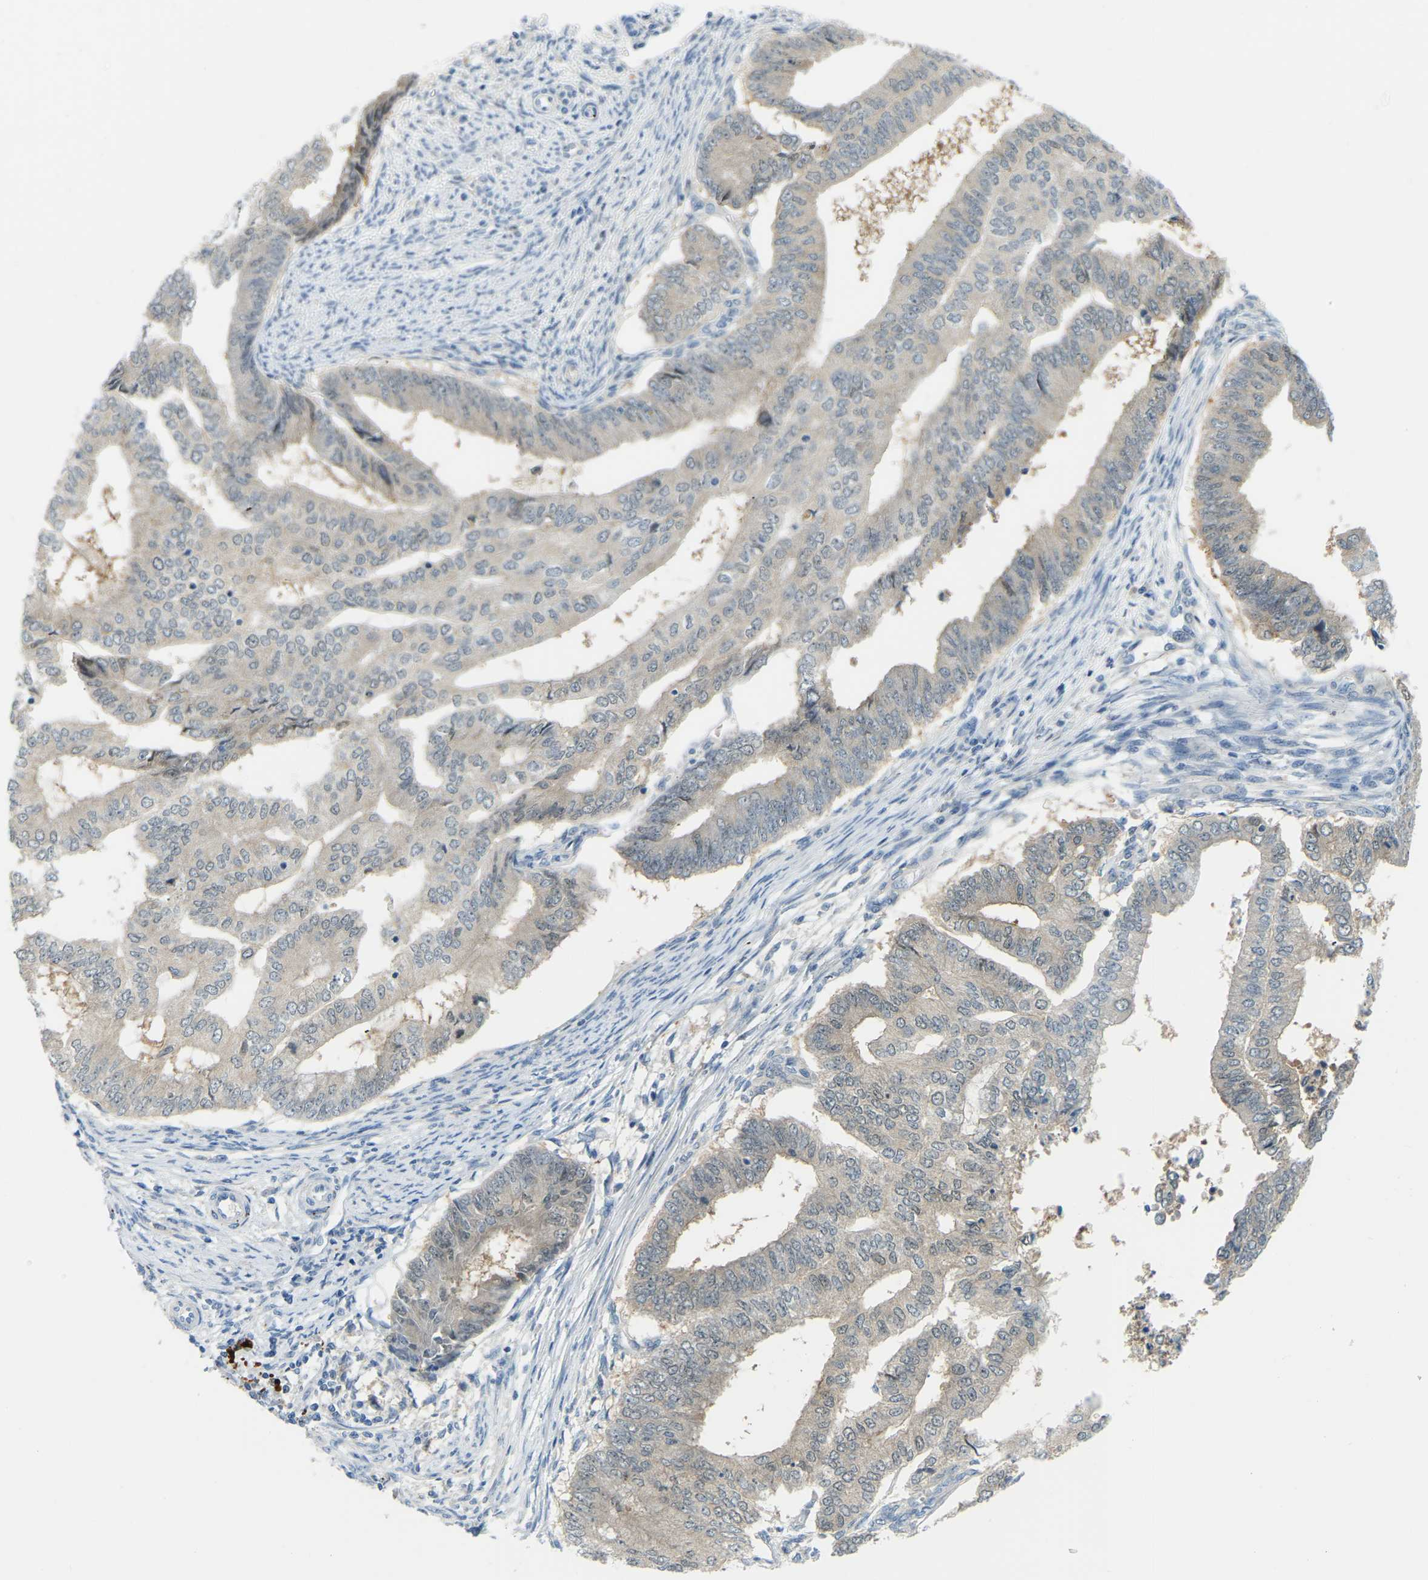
{"staining": {"intensity": "weak", "quantity": "25%-75%", "location": "cytoplasmic/membranous"}, "tissue": "endometrial cancer", "cell_type": "Tumor cells", "image_type": "cancer", "snomed": [{"axis": "morphology", "description": "Polyp, NOS"}, {"axis": "morphology", "description": "Adenocarcinoma, NOS"}, {"axis": "morphology", "description": "Adenoma, NOS"}, {"axis": "topography", "description": "Endometrium"}], "caption": "Human endometrial adenoma stained for a protein (brown) shows weak cytoplasmic/membranous positive staining in about 25%-75% of tumor cells.", "gene": "NME8", "patient": {"sex": "female", "age": 79}}